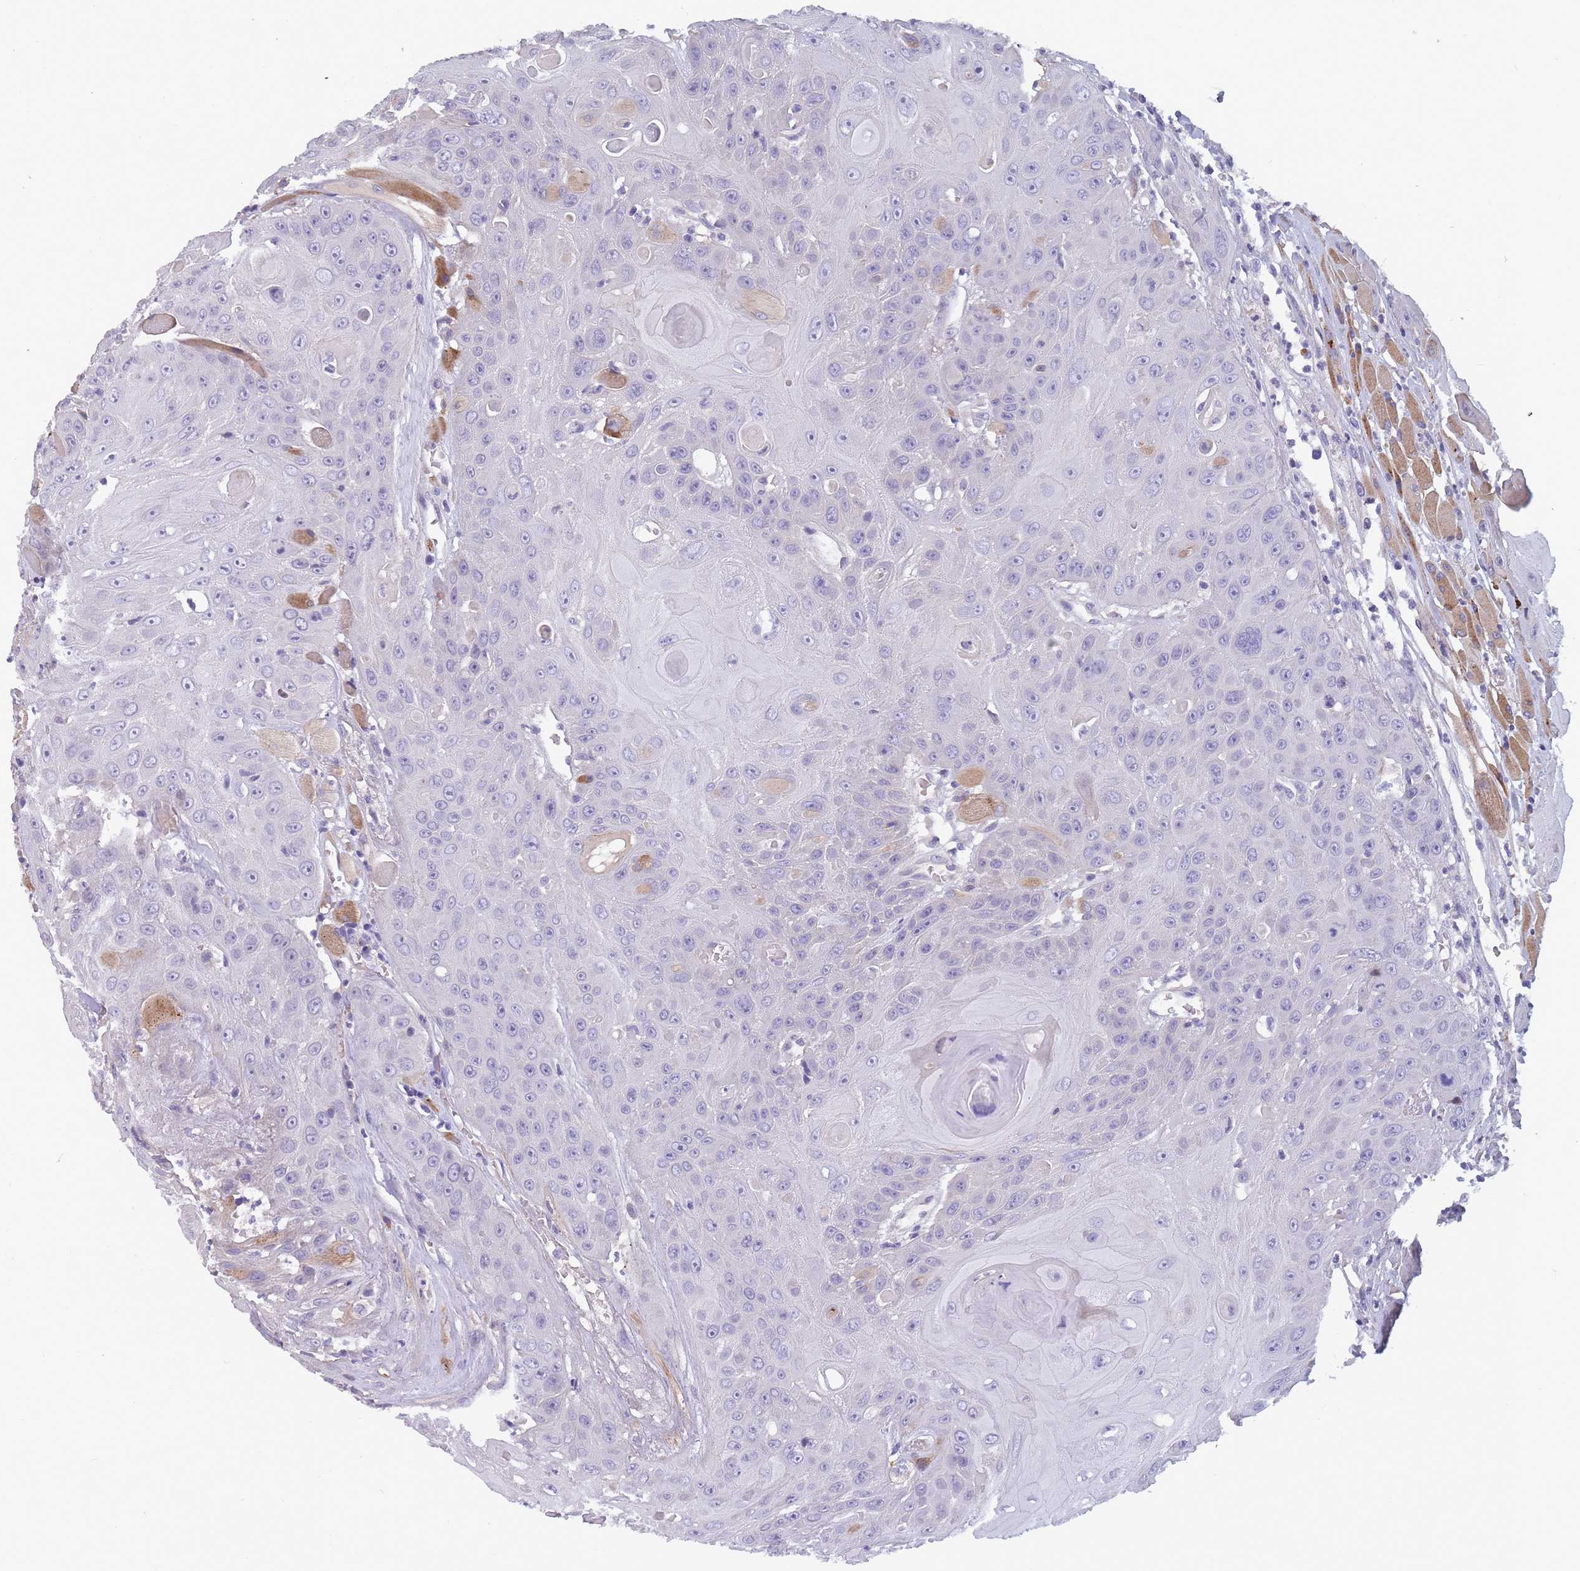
{"staining": {"intensity": "negative", "quantity": "none", "location": "none"}, "tissue": "head and neck cancer", "cell_type": "Tumor cells", "image_type": "cancer", "snomed": [{"axis": "morphology", "description": "Squamous cell carcinoma, NOS"}, {"axis": "topography", "description": "Head-Neck"}], "caption": "Human squamous cell carcinoma (head and neck) stained for a protein using immunohistochemistry reveals no positivity in tumor cells.", "gene": "FAM83F", "patient": {"sex": "female", "age": 59}}